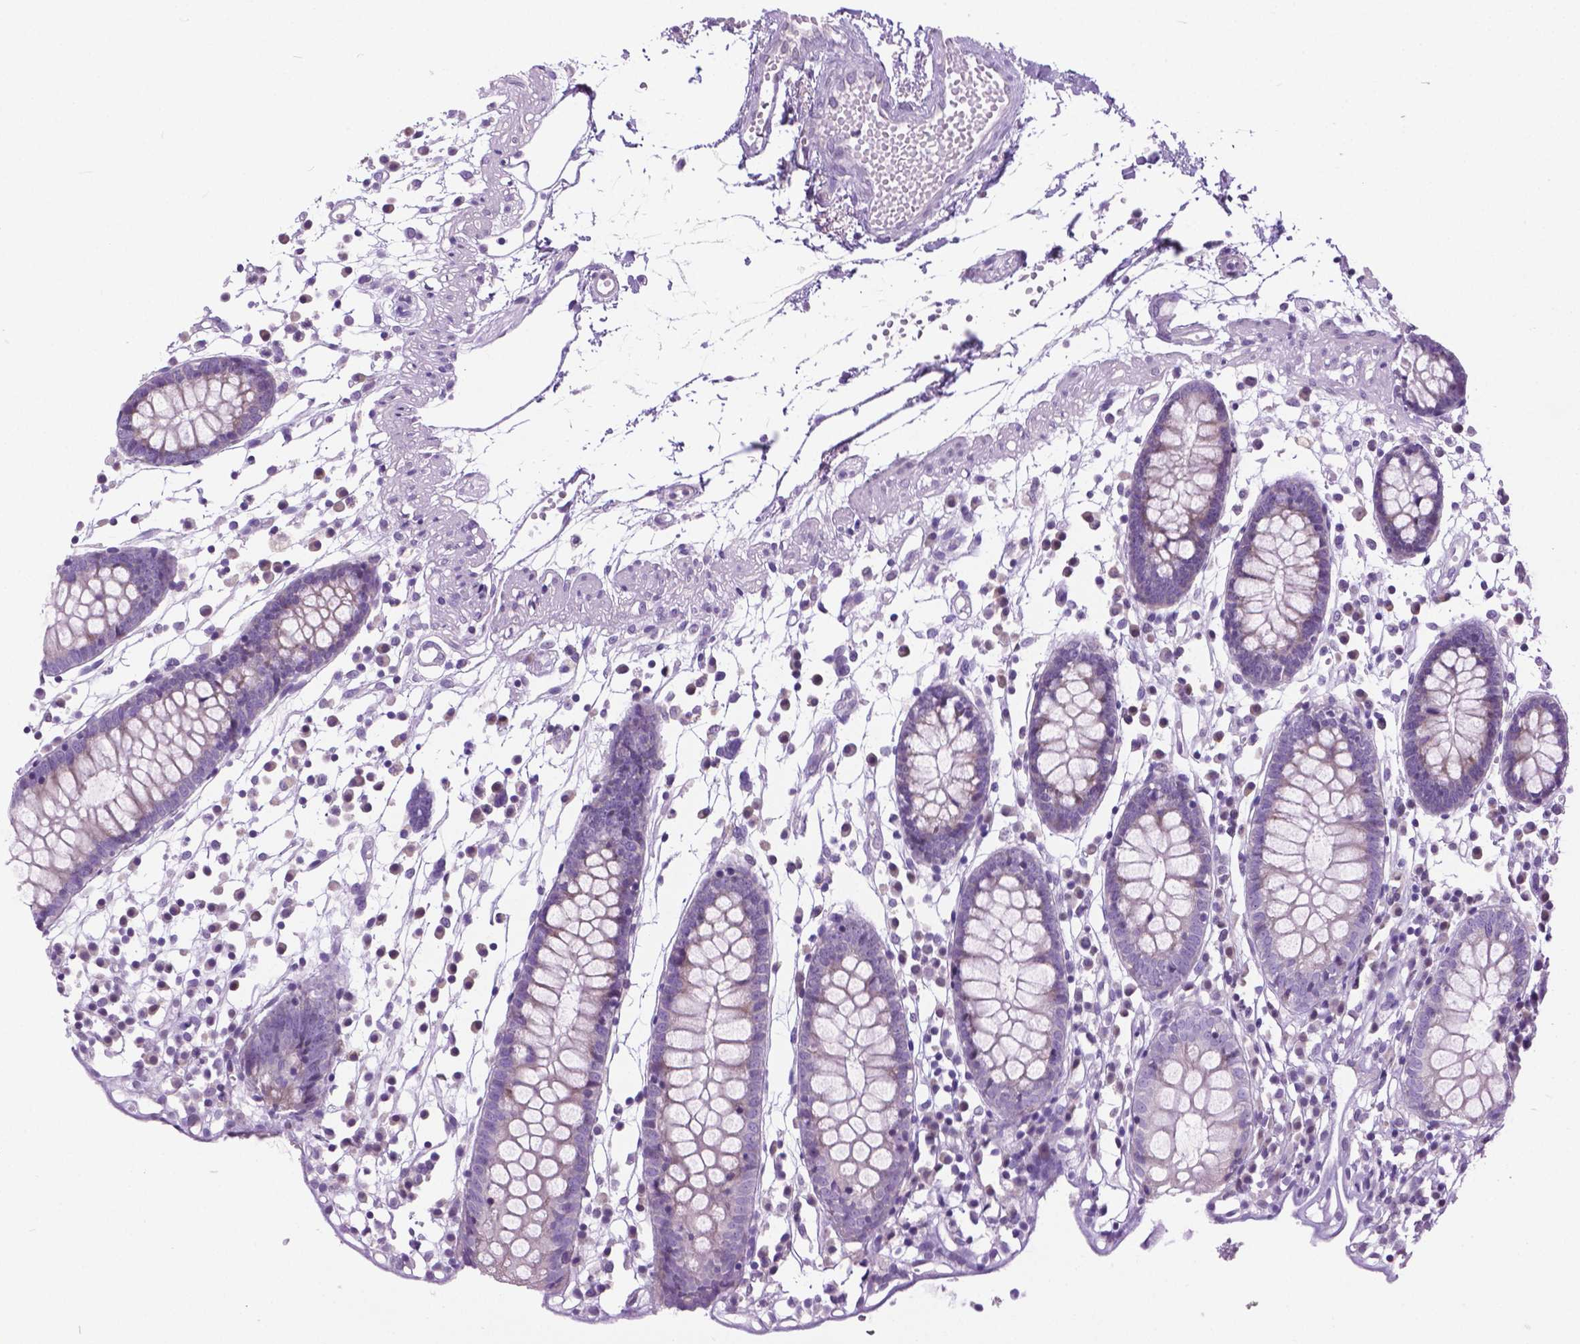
{"staining": {"intensity": "negative", "quantity": "none", "location": "none"}, "tissue": "colon", "cell_type": "Endothelial cells", "image_type": "normal", "snomed": [{"axis": "morphology", "description": "Normal tissue, NOS"}, {"axis": "morphology", "description": "Adenocarcinoma, NOS"}, {"axis": "topography", "description": "Colon"}], "caption": "Protein analysis of normal colon demonstrates no significant staining in endothelial cells.", "gene": "APCDD1L", "patient": {"sex": "male", "age": 83}}